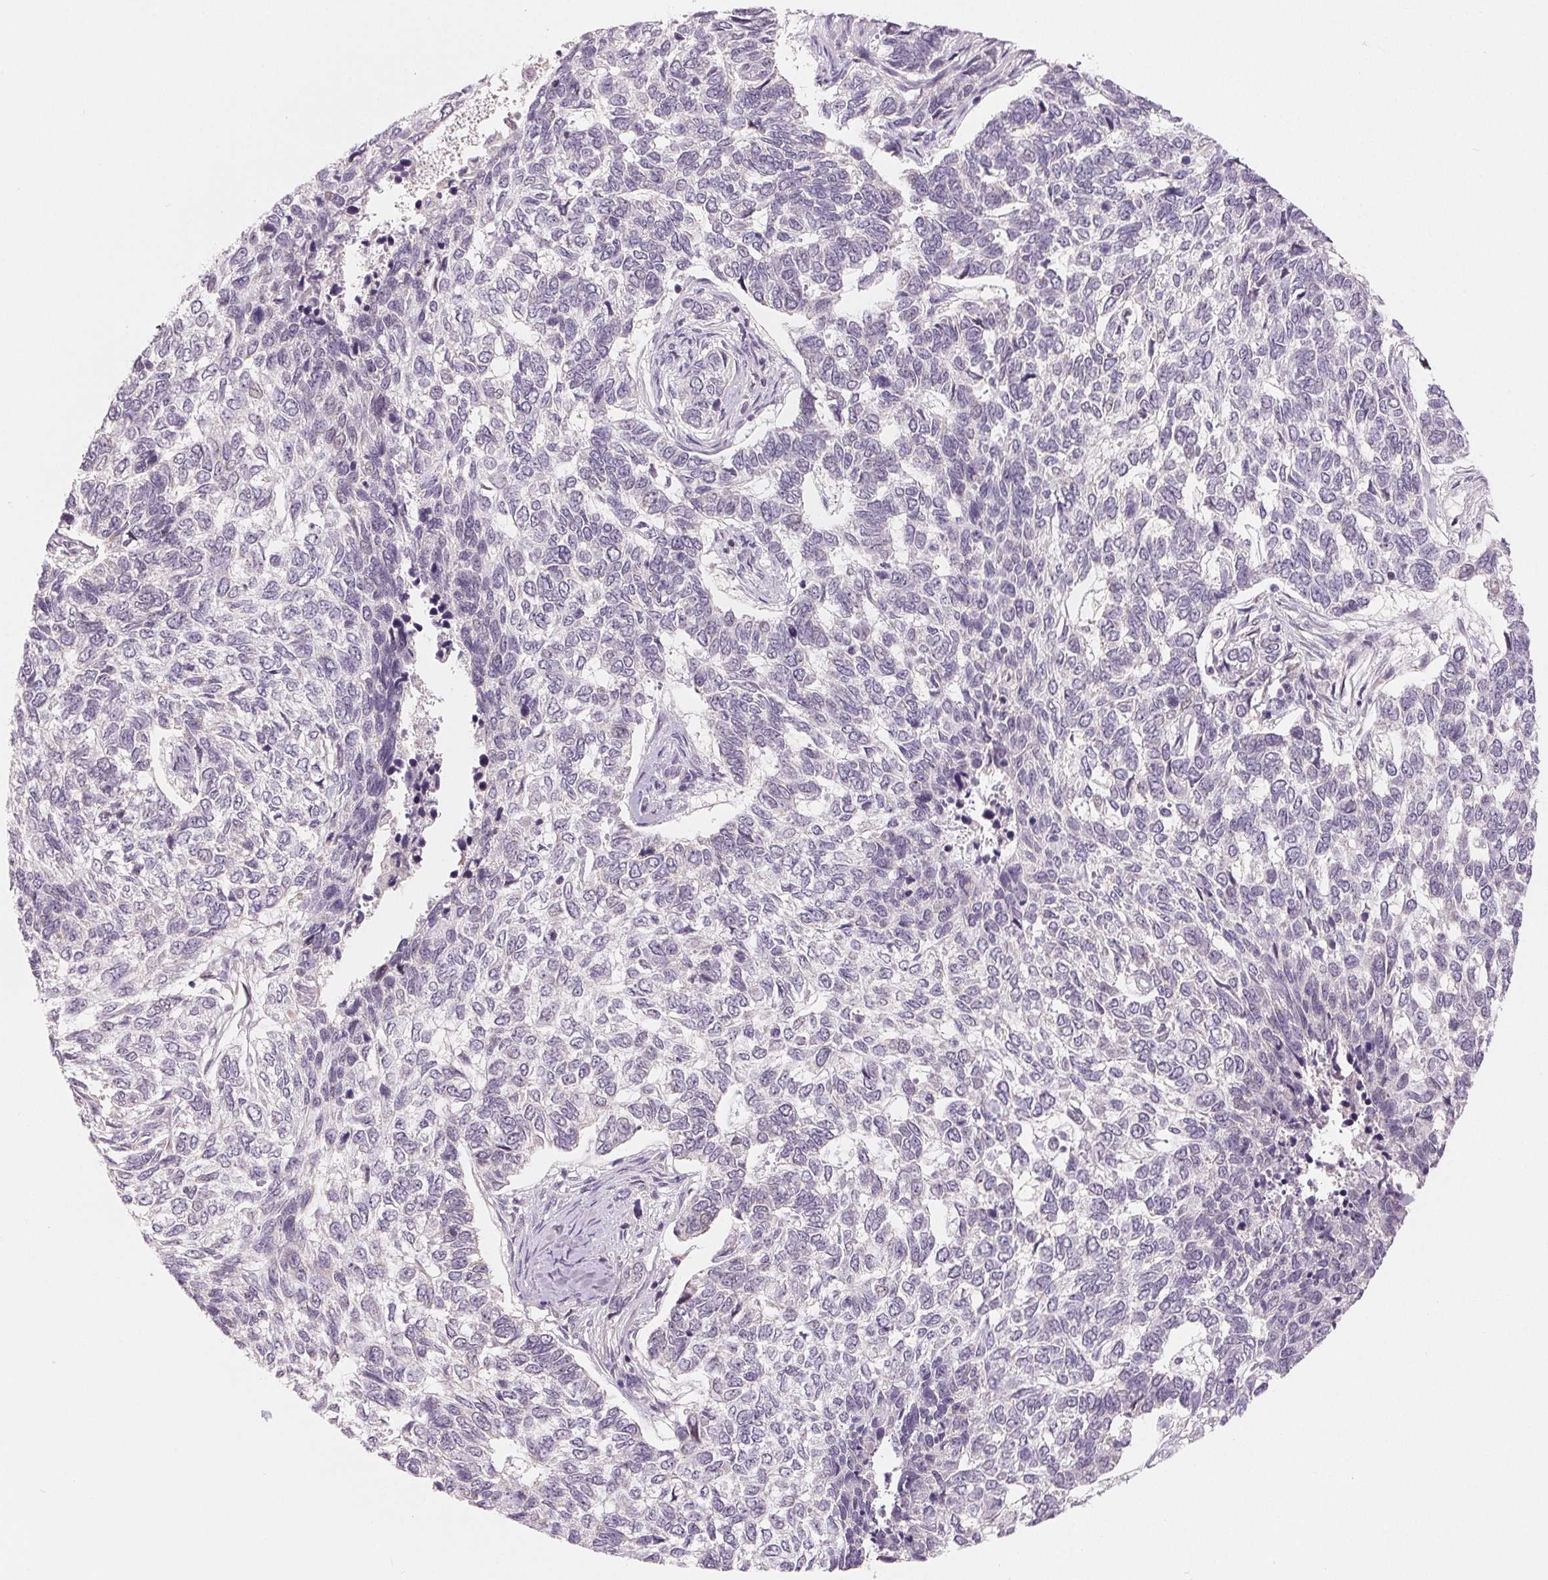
{"staining": {"intensity": "negative", "quantity": "none", "location": "none"}, "tissue": "skin cancer", "cell_type": "Tumor cells", "image_type": "cancer", "snomed": [{"axis": "morphology", "description": "Basal cell carcinoma"}, {"axis": "topography", "description": "Skin"}], "caption": "Histopathology image shows no protein expression in tumor cells of skin cancer tissue. (Brightfield microscopy of DAB immunohistochemistry at high magnification).", "gene": "HINT2", "patient": {"sex": "female", "age": 65}}